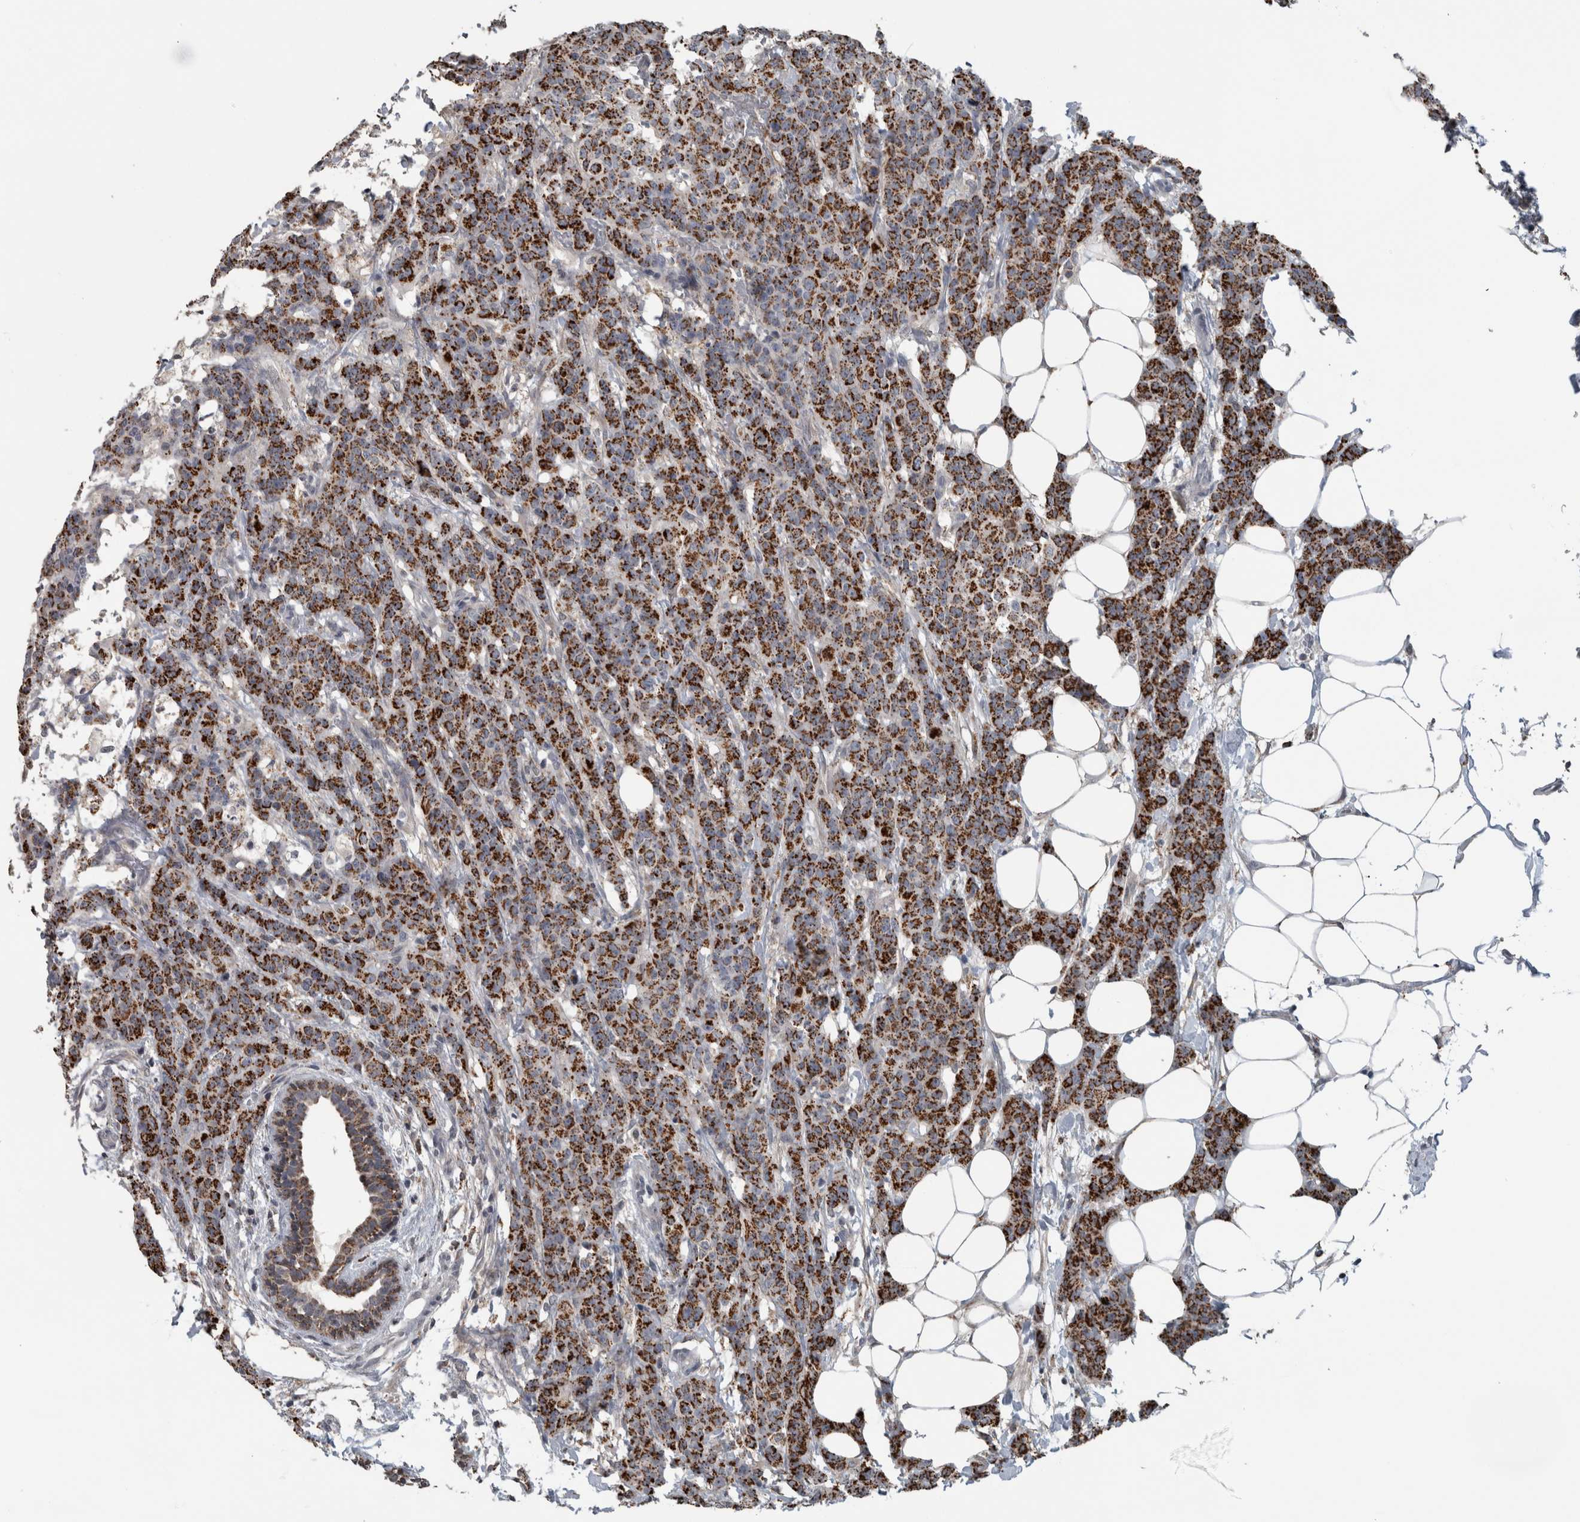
{"staining": {"intensity": "strong", "quantity": ">75%", "location": "cytoplasmic/membranous"}, "tissue": "breast cancer", "cell_type": "Tumor cells", "image_type": "cancer", "snomed": [{"axis": "morphology", "description": "Normal tissue, NOS"}, {"axis": "morphology", "description": "Duct carcinoma"}, {"axis": "topography", "description": "Breast"}], "caption": "Breast cancer tissue reveals strong cytoplasmic/membranous staining in approximately >75% of tumor cells, visualized by immunohistochemistry. (brown staining indicates protein expression, while blue staining denotes nuclei).", "gene": "ACSF2", "patient": {"sex": "female", "age": 40}}